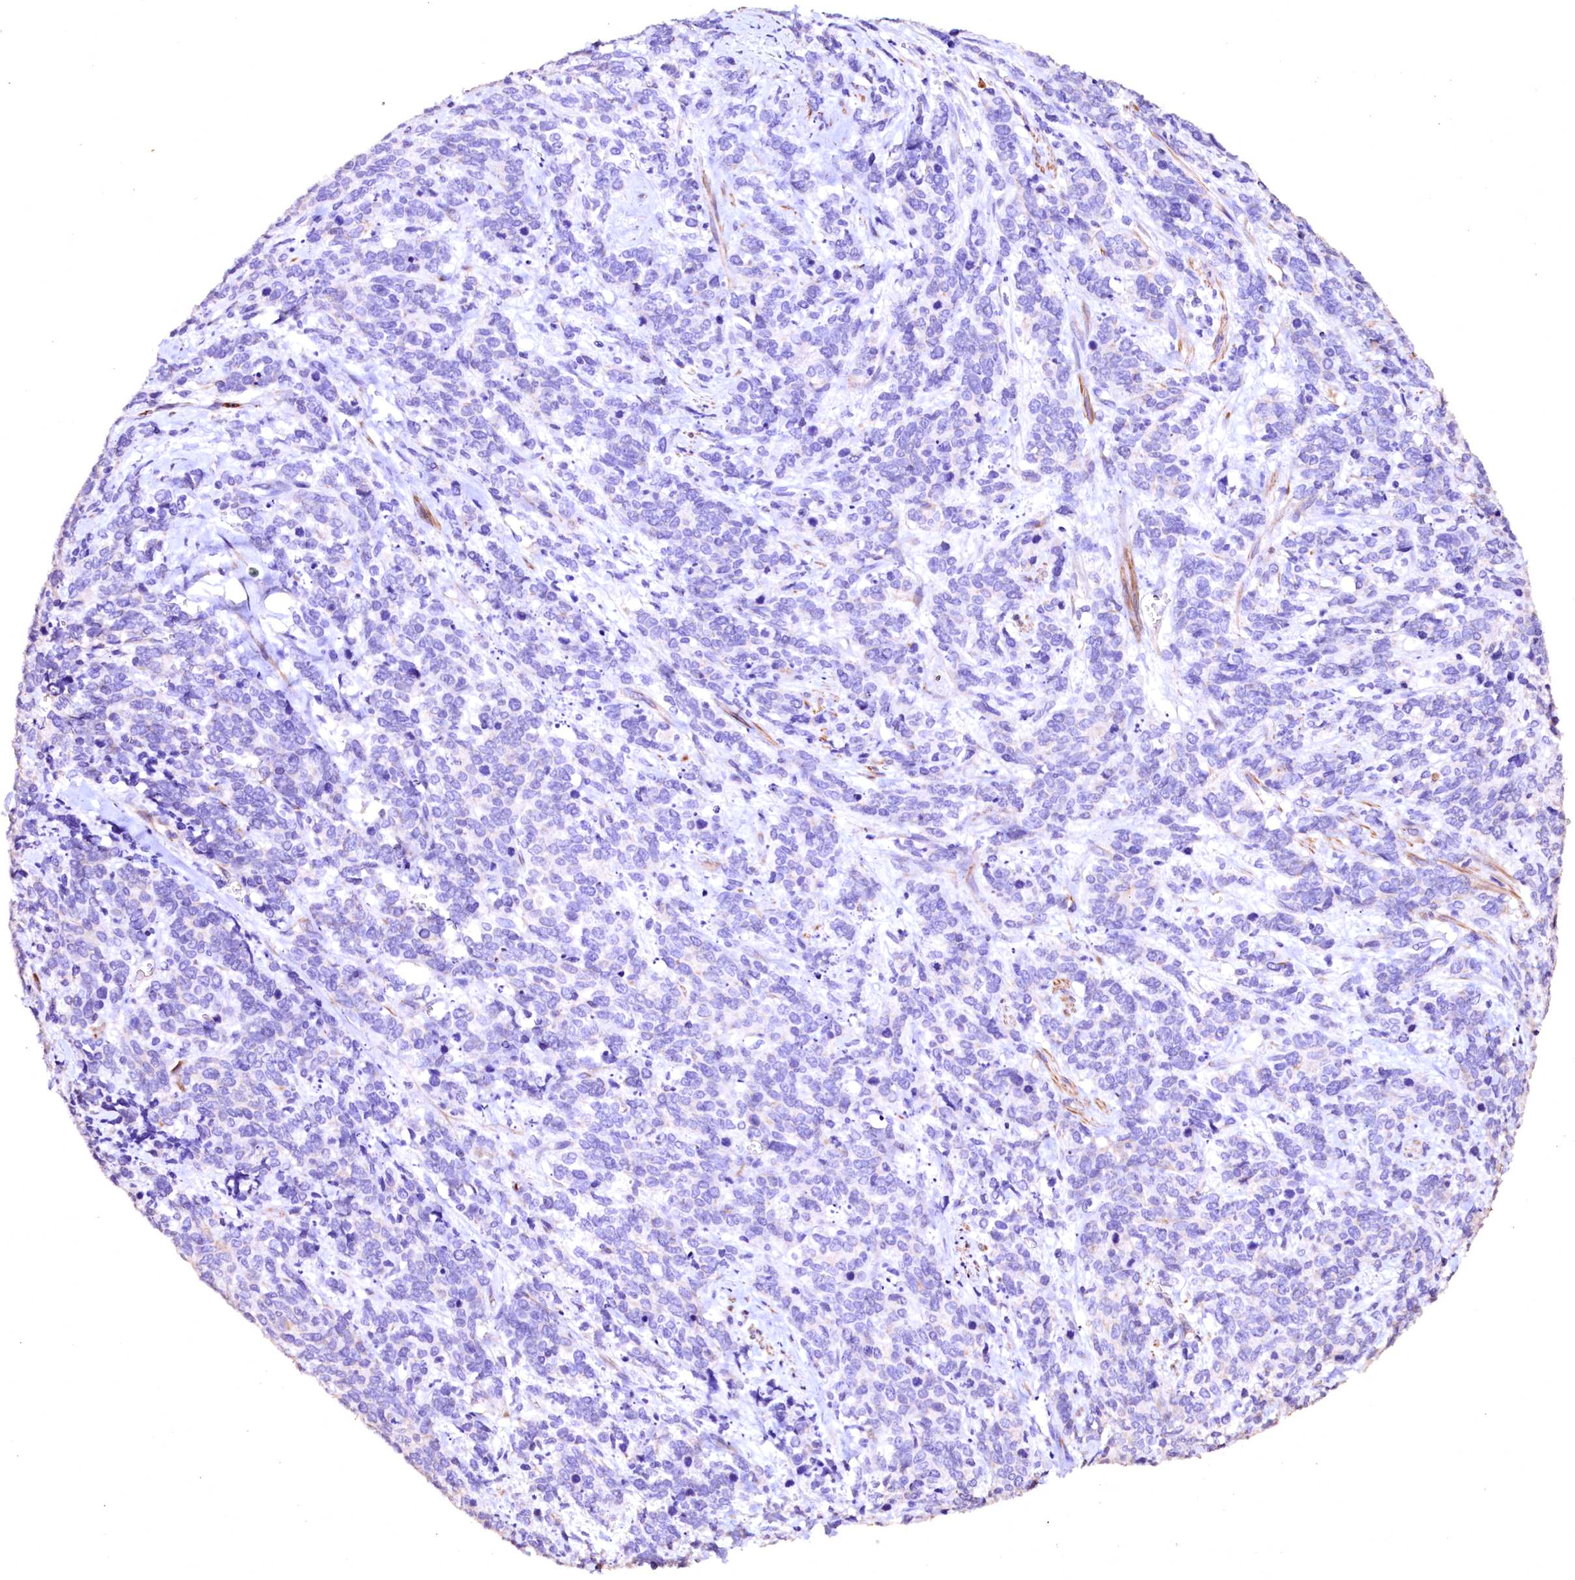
{"staining": {"intensity": "negative", "quantity": "none", "location": "none"}, "tissue": "cervical cancer", "cell_type": "Tumor cells", "image_type": "cancer", "snomed": [{"axis": "morphology", "description": "Squamous cell carcinoma, NOS"}, {"axis": "topography", "description": "Cervix"}], "caption": "This image is of cervical squamous cell carcinoma stained with immunohistochemistry to label a protein in brown with the nuclei are counter-stained blue. There is no expression in tumor cells.", "gene": "VPS36", "patient": {"sex": "female", "age": 60}}